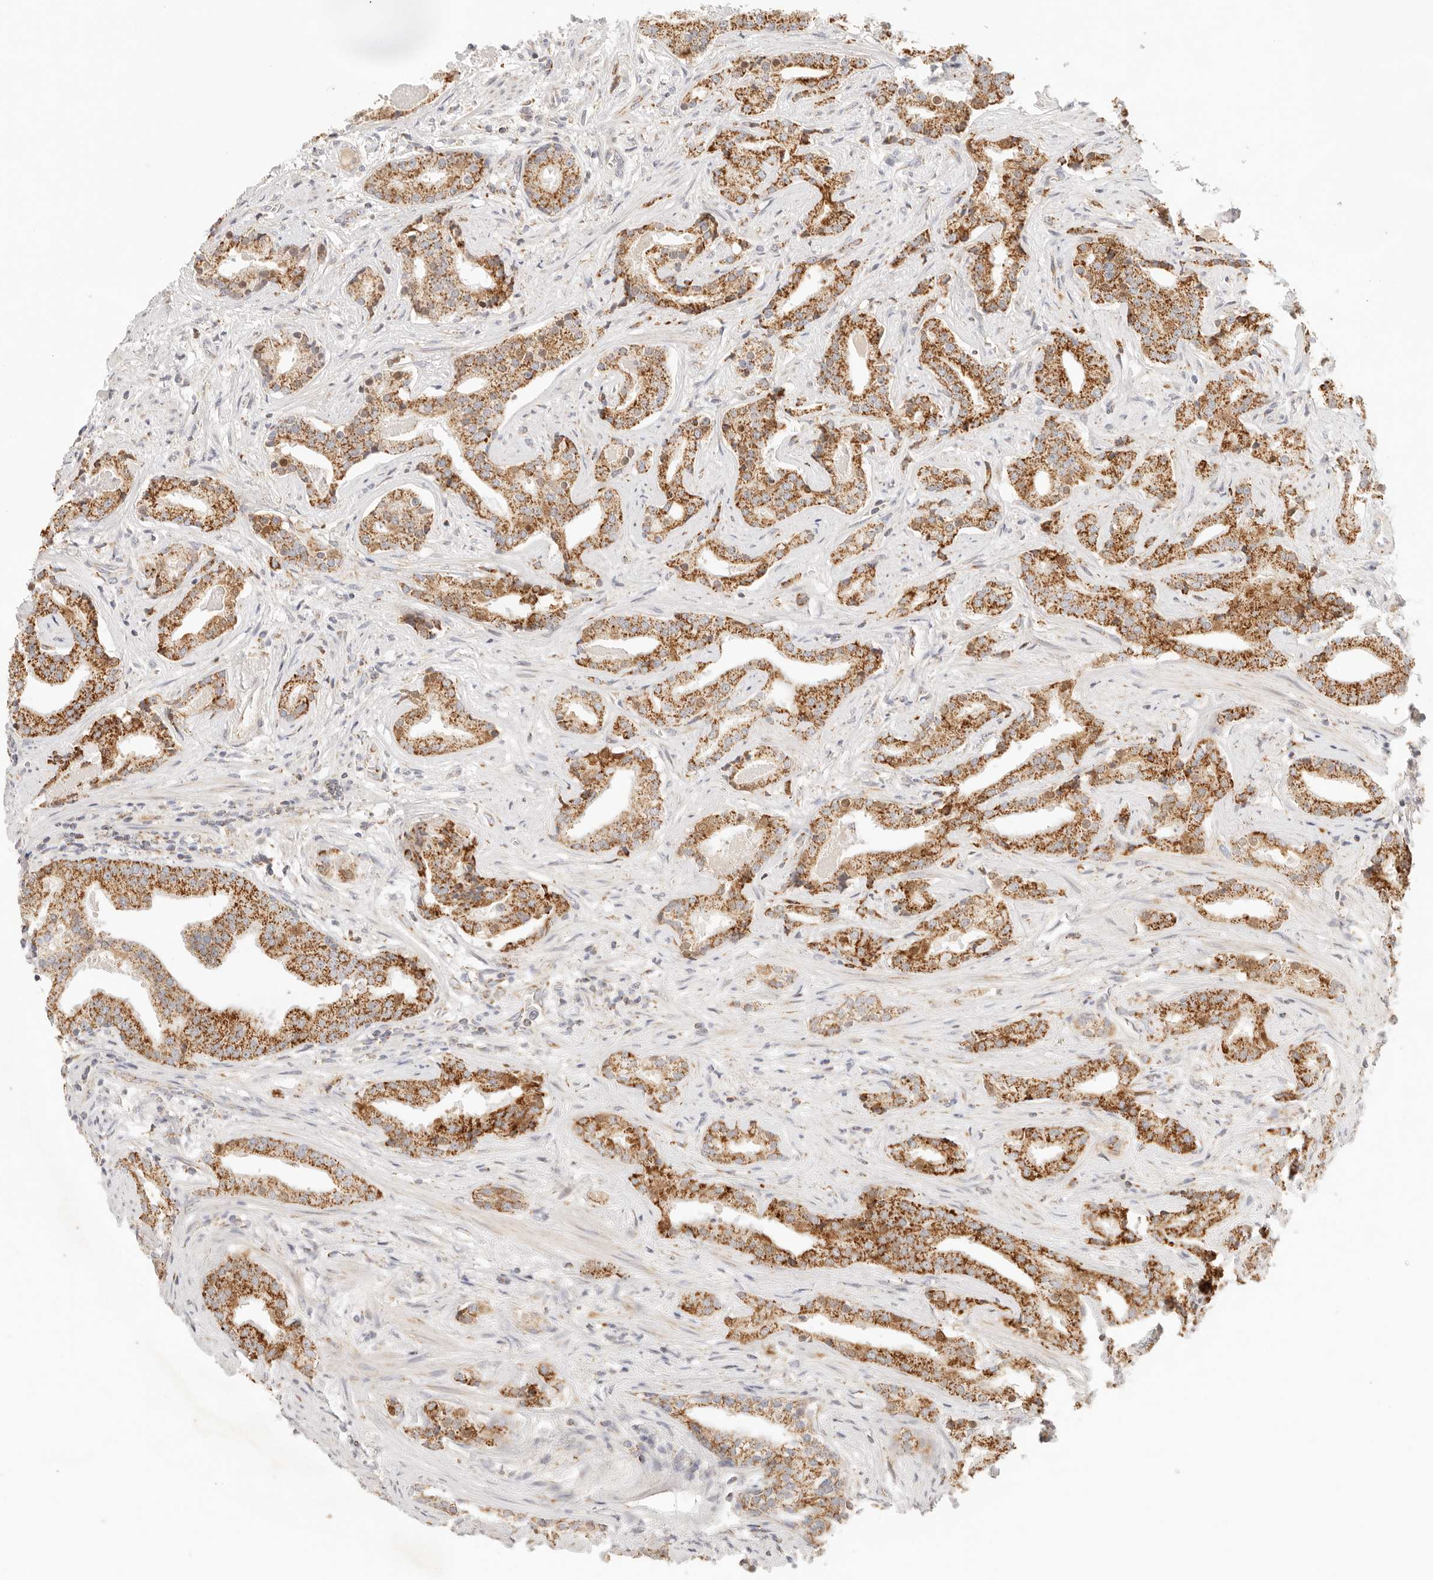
{"staining": {"intensity": "strong", "quantity": ">75%", "location": "cytoplasmic/membranous"}, "tissue": "prostate cancer", "cell_type": "Tumor cells", "image_type": "cancer", "snomed": [{"axis": "morphology", "description": "Adenocarcinoma, Low grade"}, {"axis": "topography", "description": "Prostate"}], "caption": "Strong cytoplasmic/membranous expression is identified in approximately >75% of tumor cells in prostate cancer.", "gene": "COA6", "patient": {"sex": "male", "age": 67}}